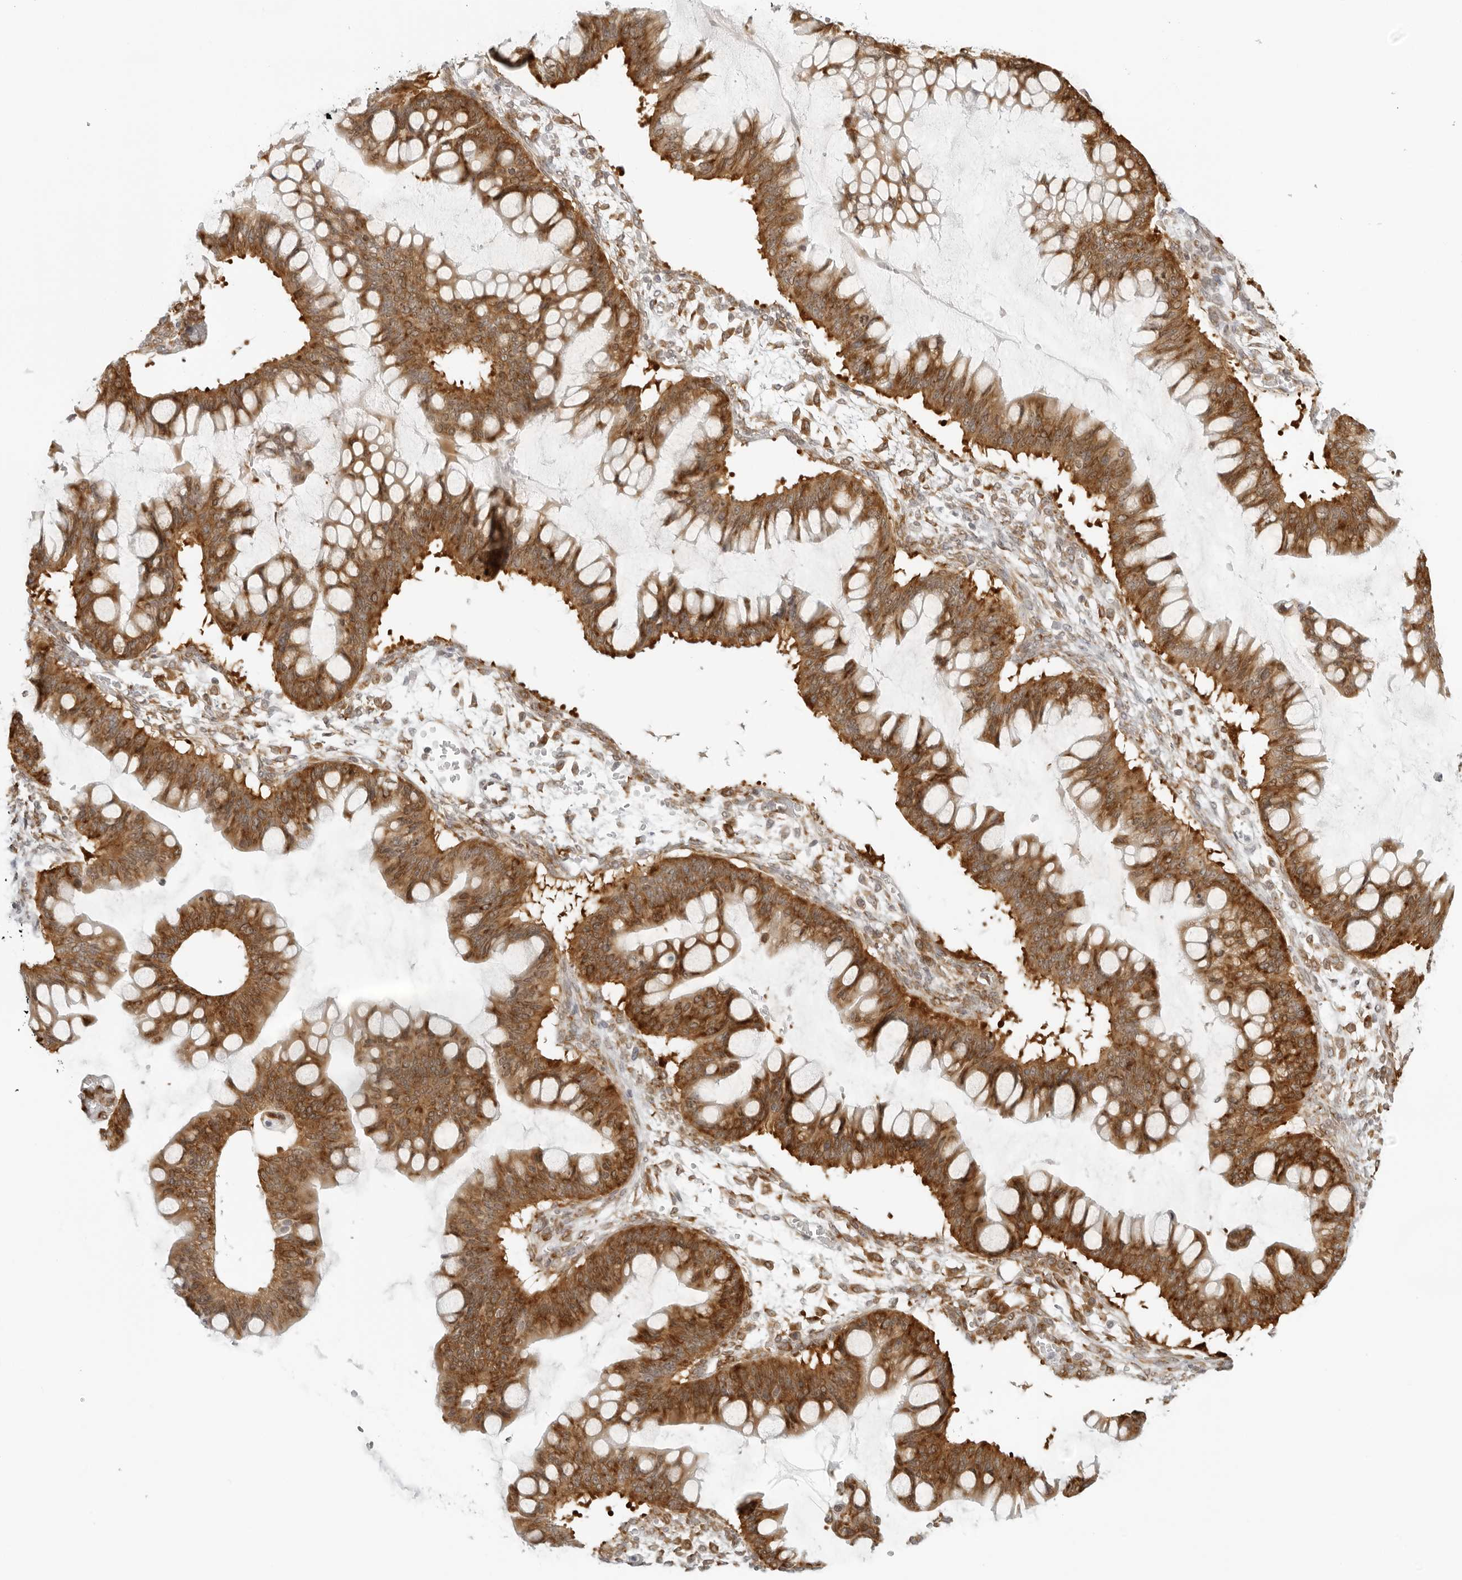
{"staining": {"intensity": "strong", "quantity": ">75%", "location": "cytoplasmic/membranous"}, "tissue": "ovarian cancer", "cell_type": "Tumor cells", "image_type": "cancer", "snomed": [{"axis": "morphology", "description": "Cystadenocarcinoma, mucinous, NOS"}, {"axis": "topography", "description": "Ovary"}], "caption": "Ovarian mucinous cystadenocarcinoma stained with a brown dye reveals strong cytoplasmic/membranous positive expression in about >75% of tumor cells.", "gene": "EIF4G1", "patient": {"sex": "female", "age": 73}}